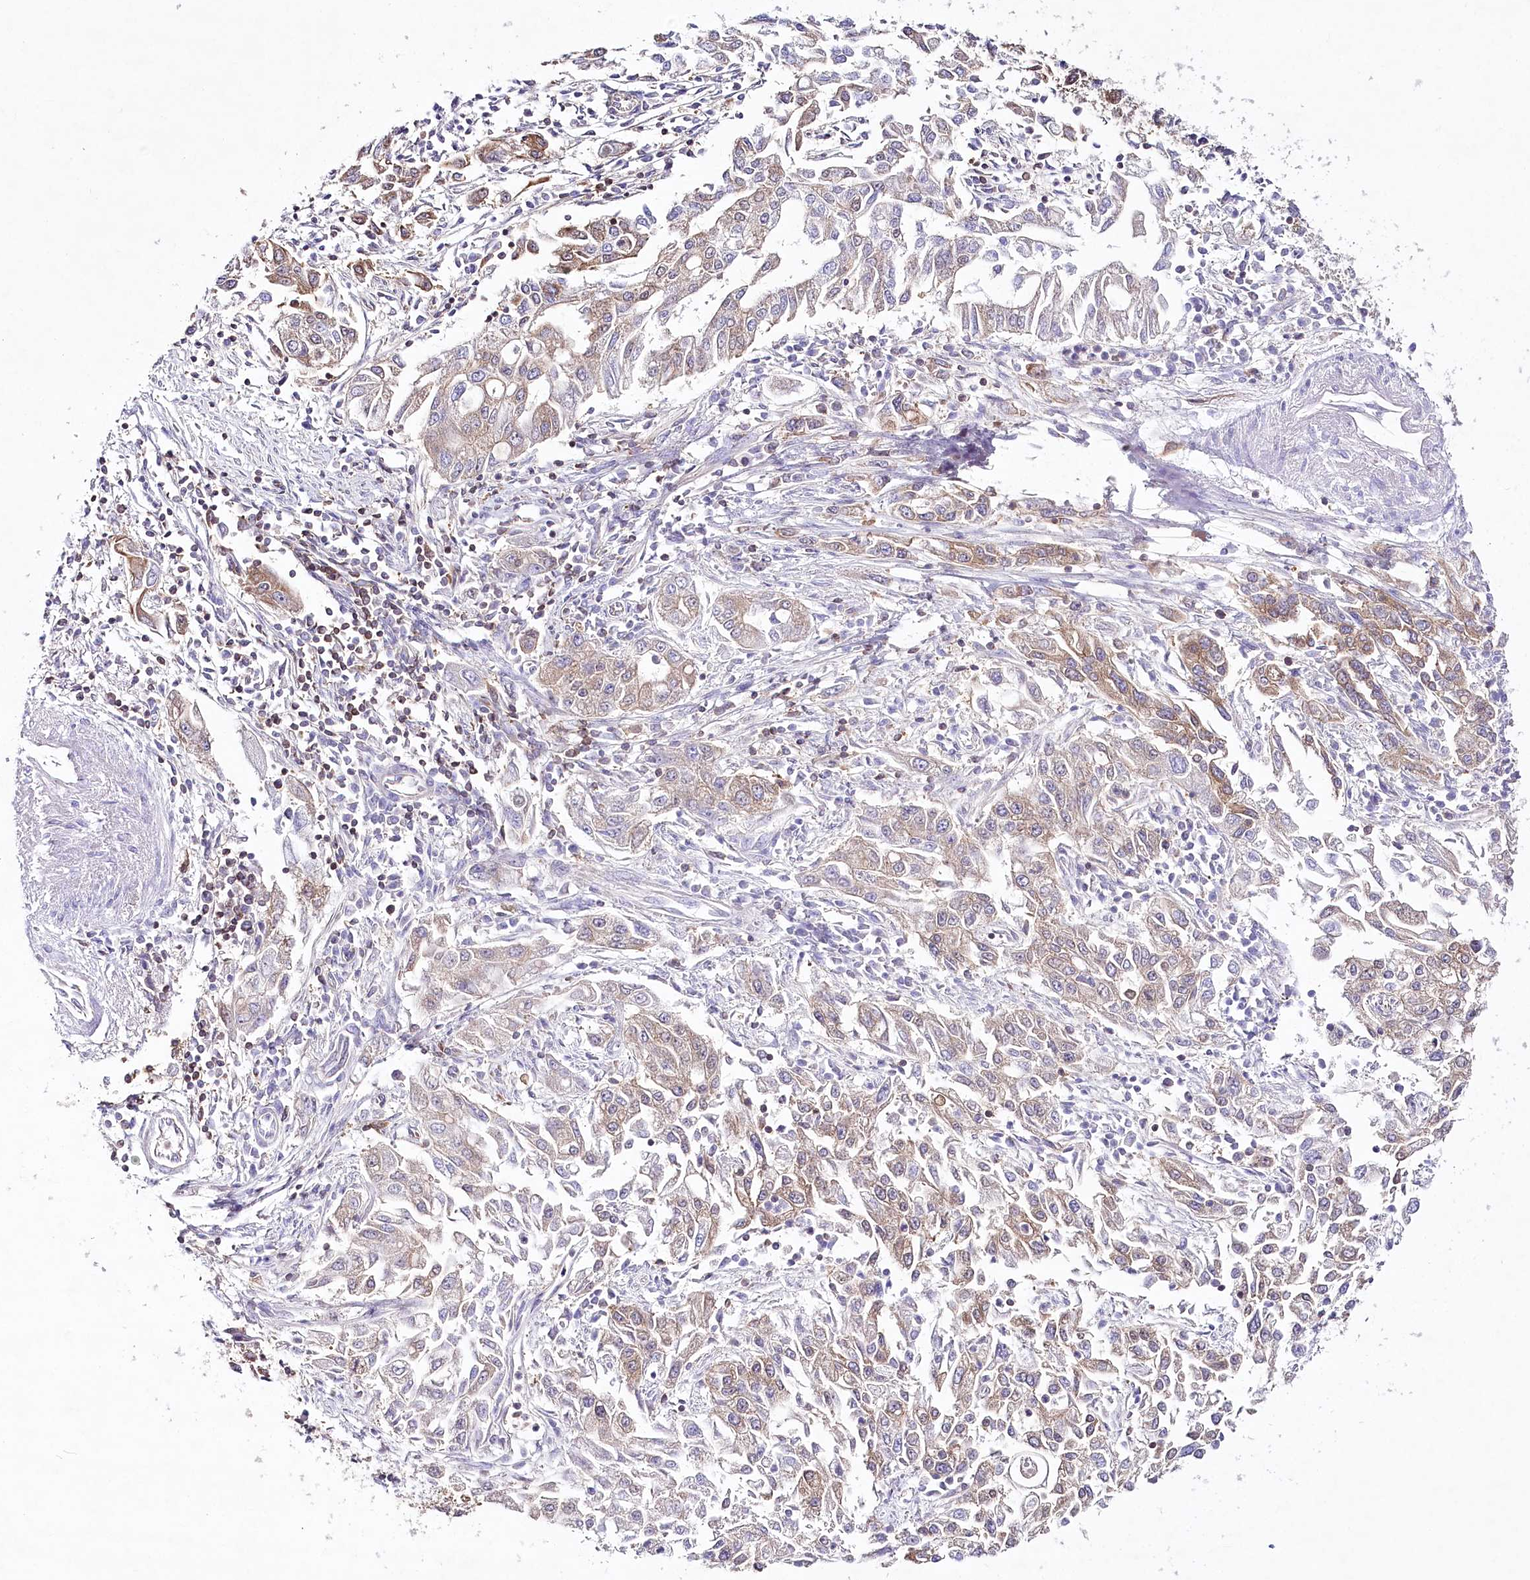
{"staining": {"intensity": "weak", "quantity": "25%-75%", "location": "cytoplasmic/membranous"}, "tissue": "endometrial cancer", "cell_type": "Tumor cells", "image_type": "cancer", "snomed": [{"axis": "morphology", "description": "Adenocarcinoma, NOS"}, {"axis": "topography", "description": "Endometrium"}], "caption": "Immunohistochemistry (DAB) staining of adenocarcinoma (endometrial) reveals weak cytoplasmic/membranous protein expression in approximately 25%-75% of tumor cells.", "gene": "ABRAXAS2", "patient": {"sex": "female", "age": 49}}